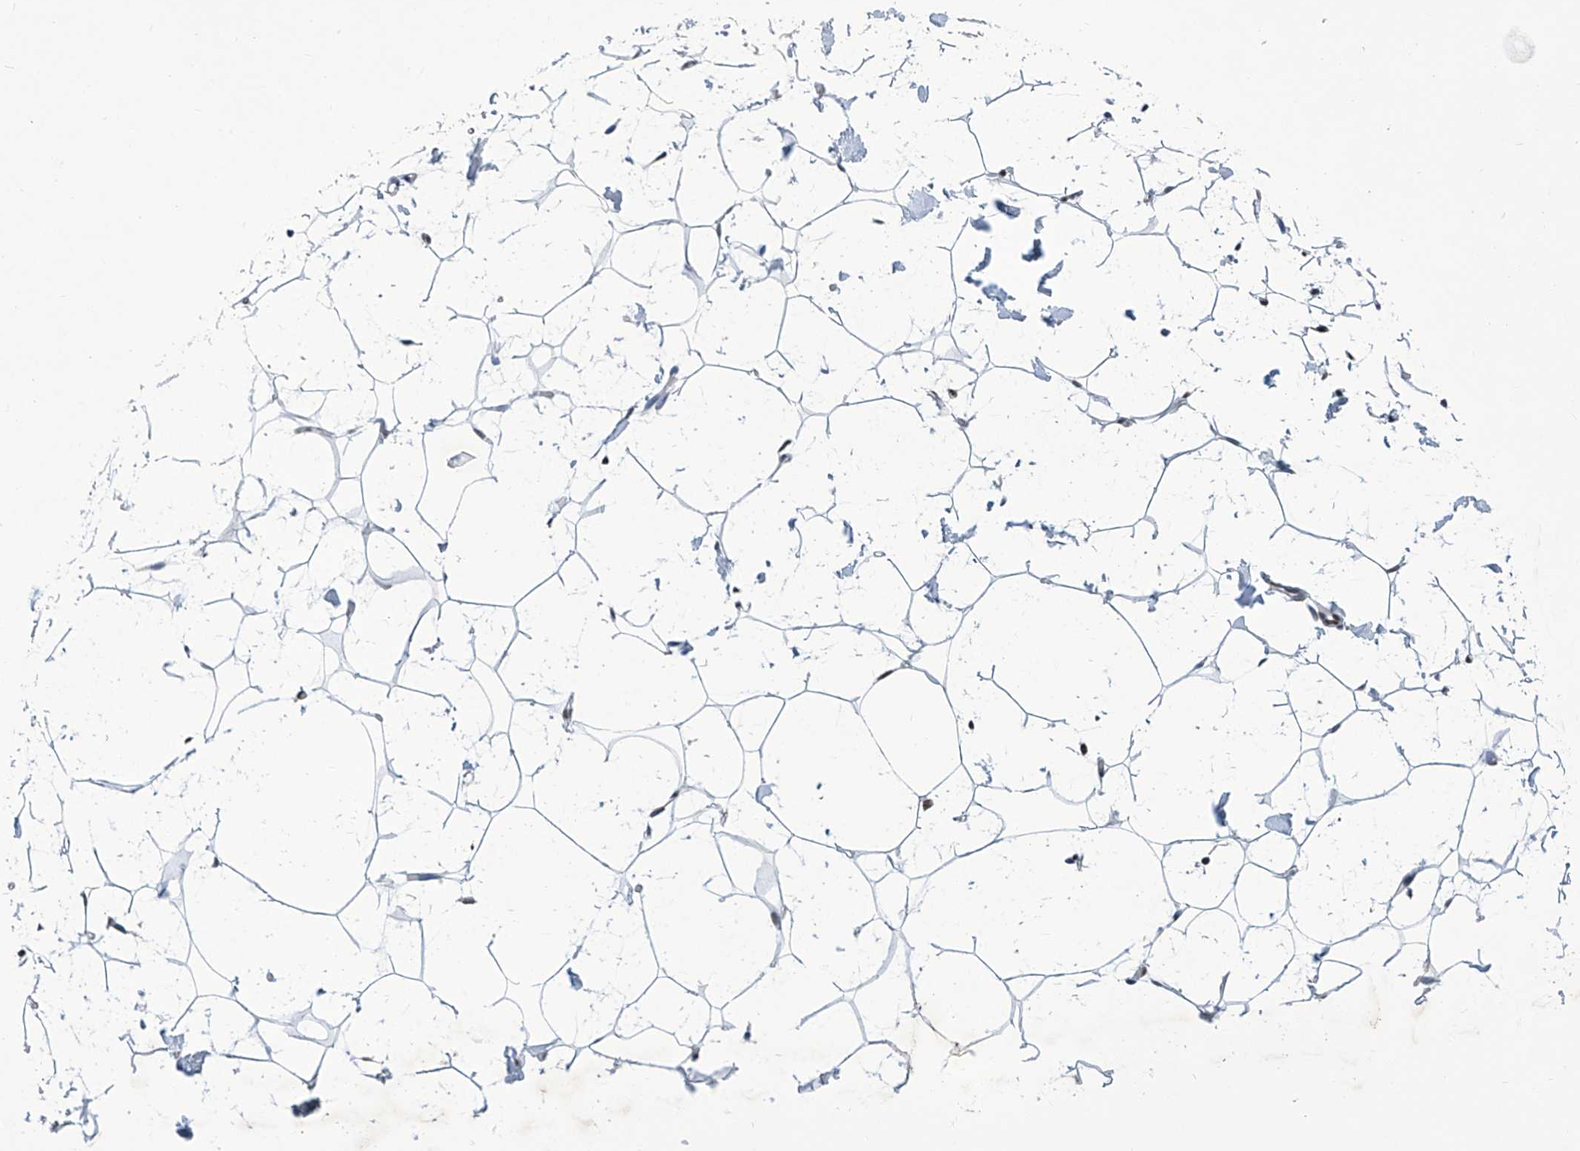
{"staining": {"intensity": "weak", "quantity": ">75%", "location": "nuclear"}, "tissue": "adipose tissue", "cell_type": "Adipocytes", "image_type": "normal", "snomed": [{"axis": "morphology", "description": "Normal tissue, NOS"}, {"axis": "topography", "description": "Breast"}], "caption": "Benign adipose tissue was stained to show a protein in brown. There is low levels of weak nuclear expression in about >75% of adipocytes. The protein of interest is shown in brown color, while the nuclei are stained blue.", "gene": "SREBF2", "patient": {"sex": "female", "age": 23}}